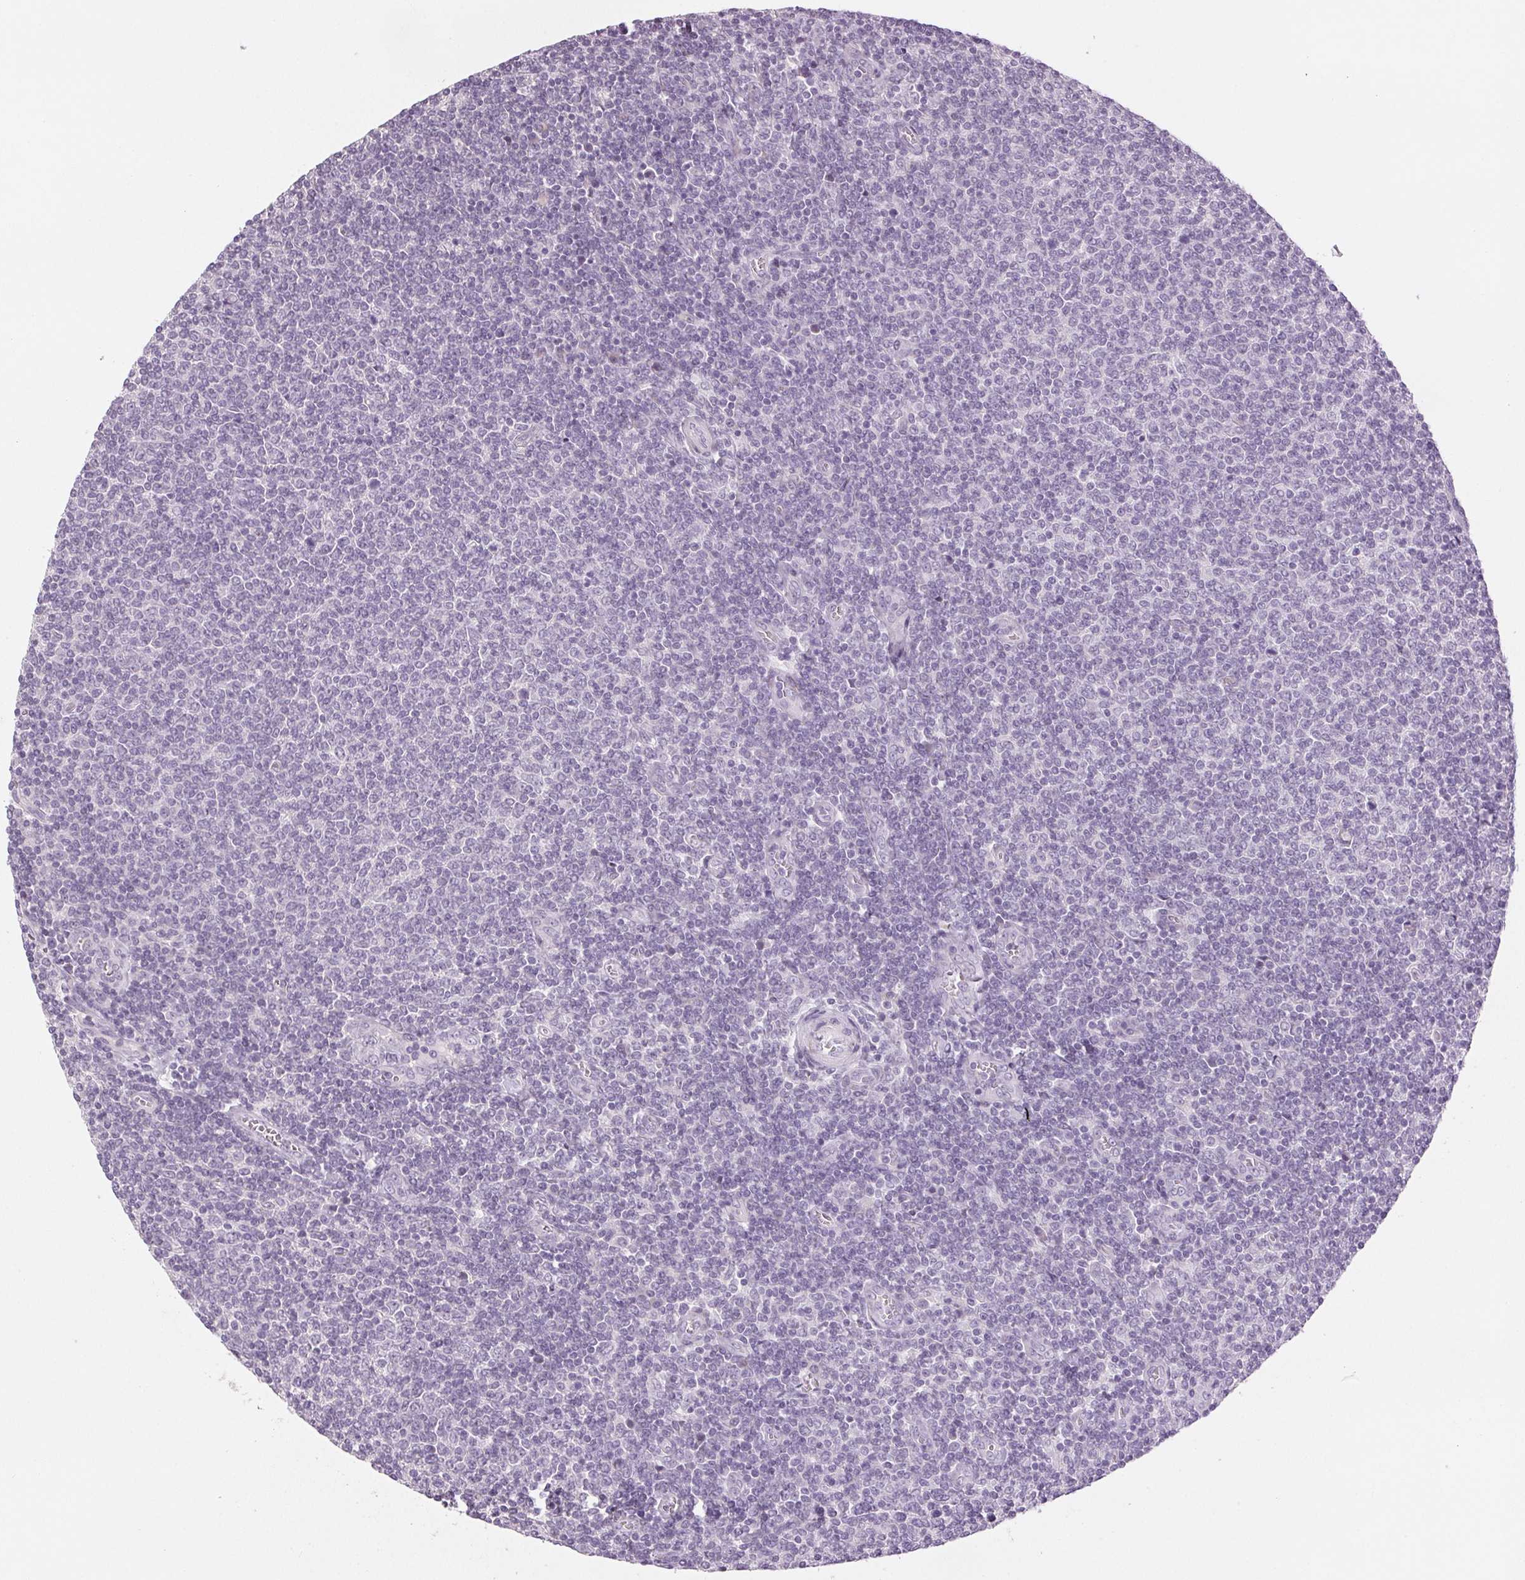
{"staining": {"intensity": "negative", "quantity": "none", "location": "none"}, "tissue": "lymphoma", "cell_type": "Tumor cells", "image_type": "cancer", "snomed": [{"axis": "morphology", "description": "Malignant lymphoma, non-Hodgkin's type, Low grade"}, {"axis": "topography", "description": "Lymph node"}], "caption": "DAB immunohistochemical staining of human malignant lymphoma, non-Hodgkin's type (low-grade) reveals no significant positivity in tumor cells.", "gene": "DNAJC6", "patient": {"sex": "male", "age": 52}}